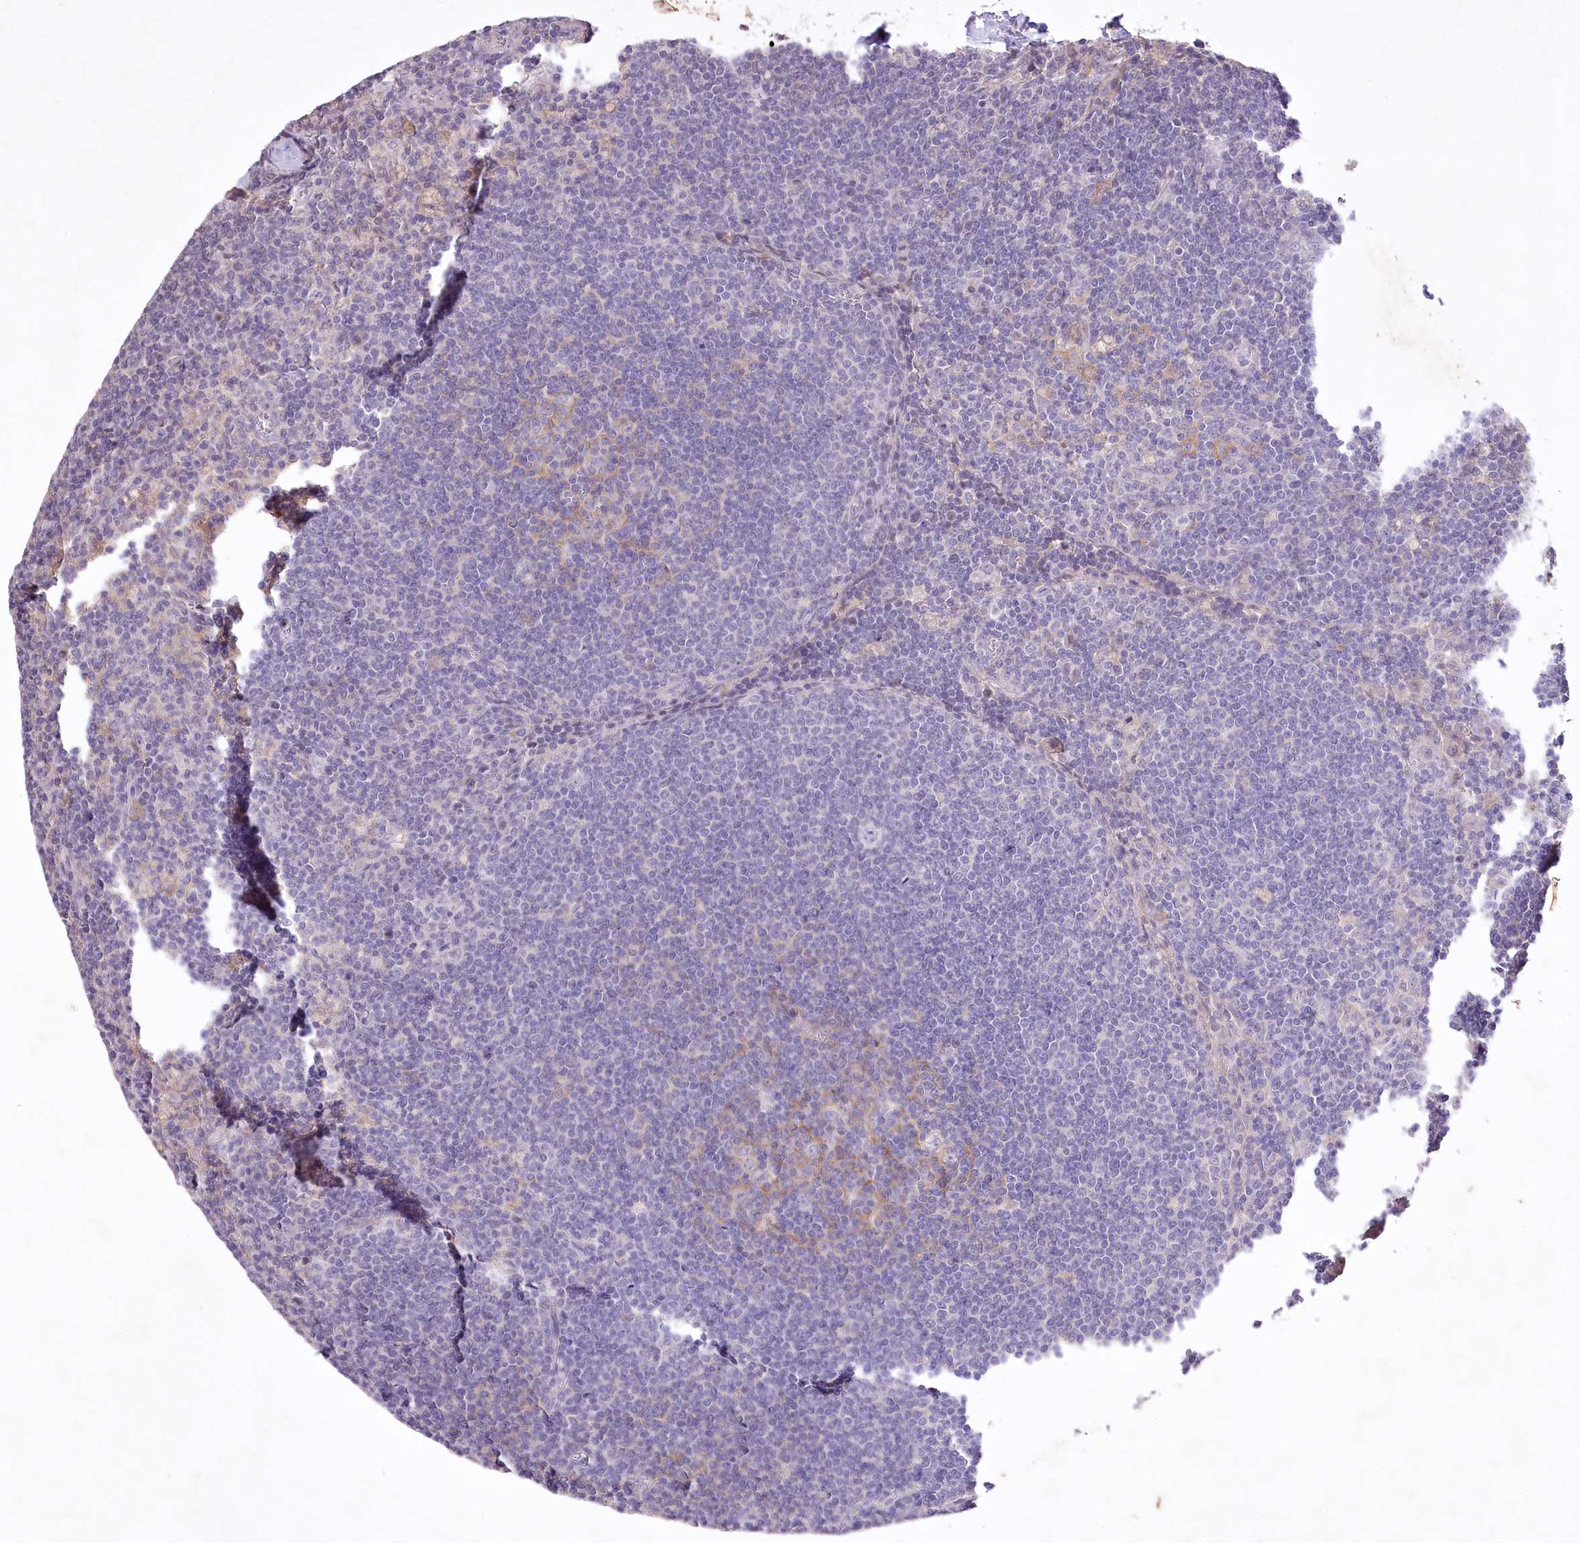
{"staining": {"intensity": "negative", "quantity": "none", "location": "none"}, "tissue": "lymph node", "cell_type": "Germinal center cells", "image_type": "normal", "snomed": [{"axis": "morphology", "description": "Normal tissue, NOS"}, {"axis": "topography", "description": "Lymph node"}], "caption": "Histopathology image shows no significant protein expression in germinal center cells of normal lymph node. Brightfield microscopy of immunohistochemistry (IHC) stained with DAB (brown) and hematoxylin (blue), captured at high magnification.", "gene": "ENPP1", "patient": {"sex": "male", "age": 69}}